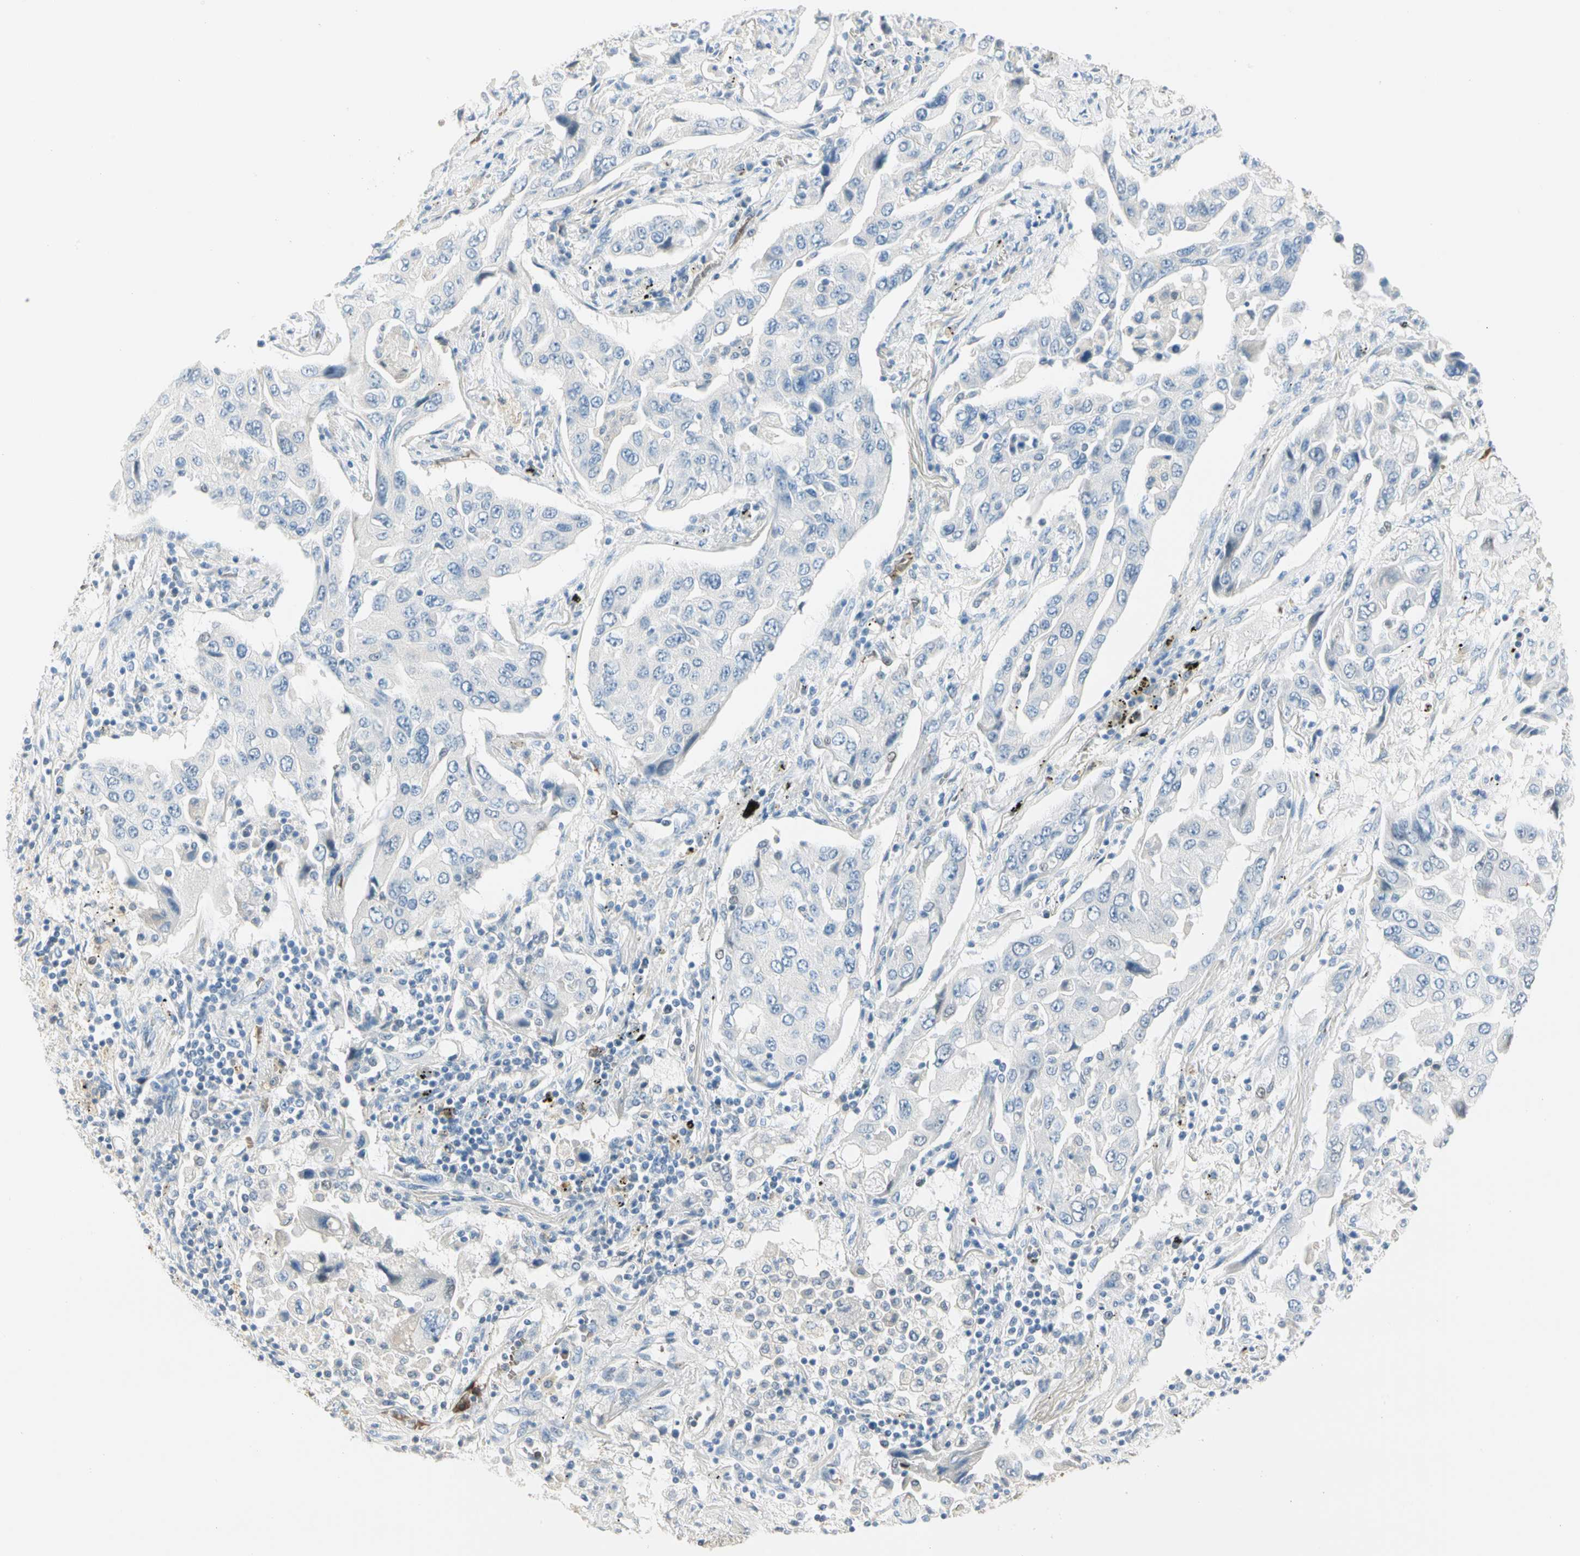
{"staining": {"intensity": "negative", "quantity": "none", "location": "none"}, "tissue": "lung cancer", "cell_type": "Tumor cells", "image_type": "cancer", "snomed": [{"axis": "morphology", "description": "Adenocarcinoma, NOS"}, {"axis": "topography", "description": "Lung"}], "caption": "IHC image of human lung cancer stained for a protein (brown), which demonstrates no positivity in tumor cells.", "gene": "CA1", "patient": {"sex": "female", "age": 65}}